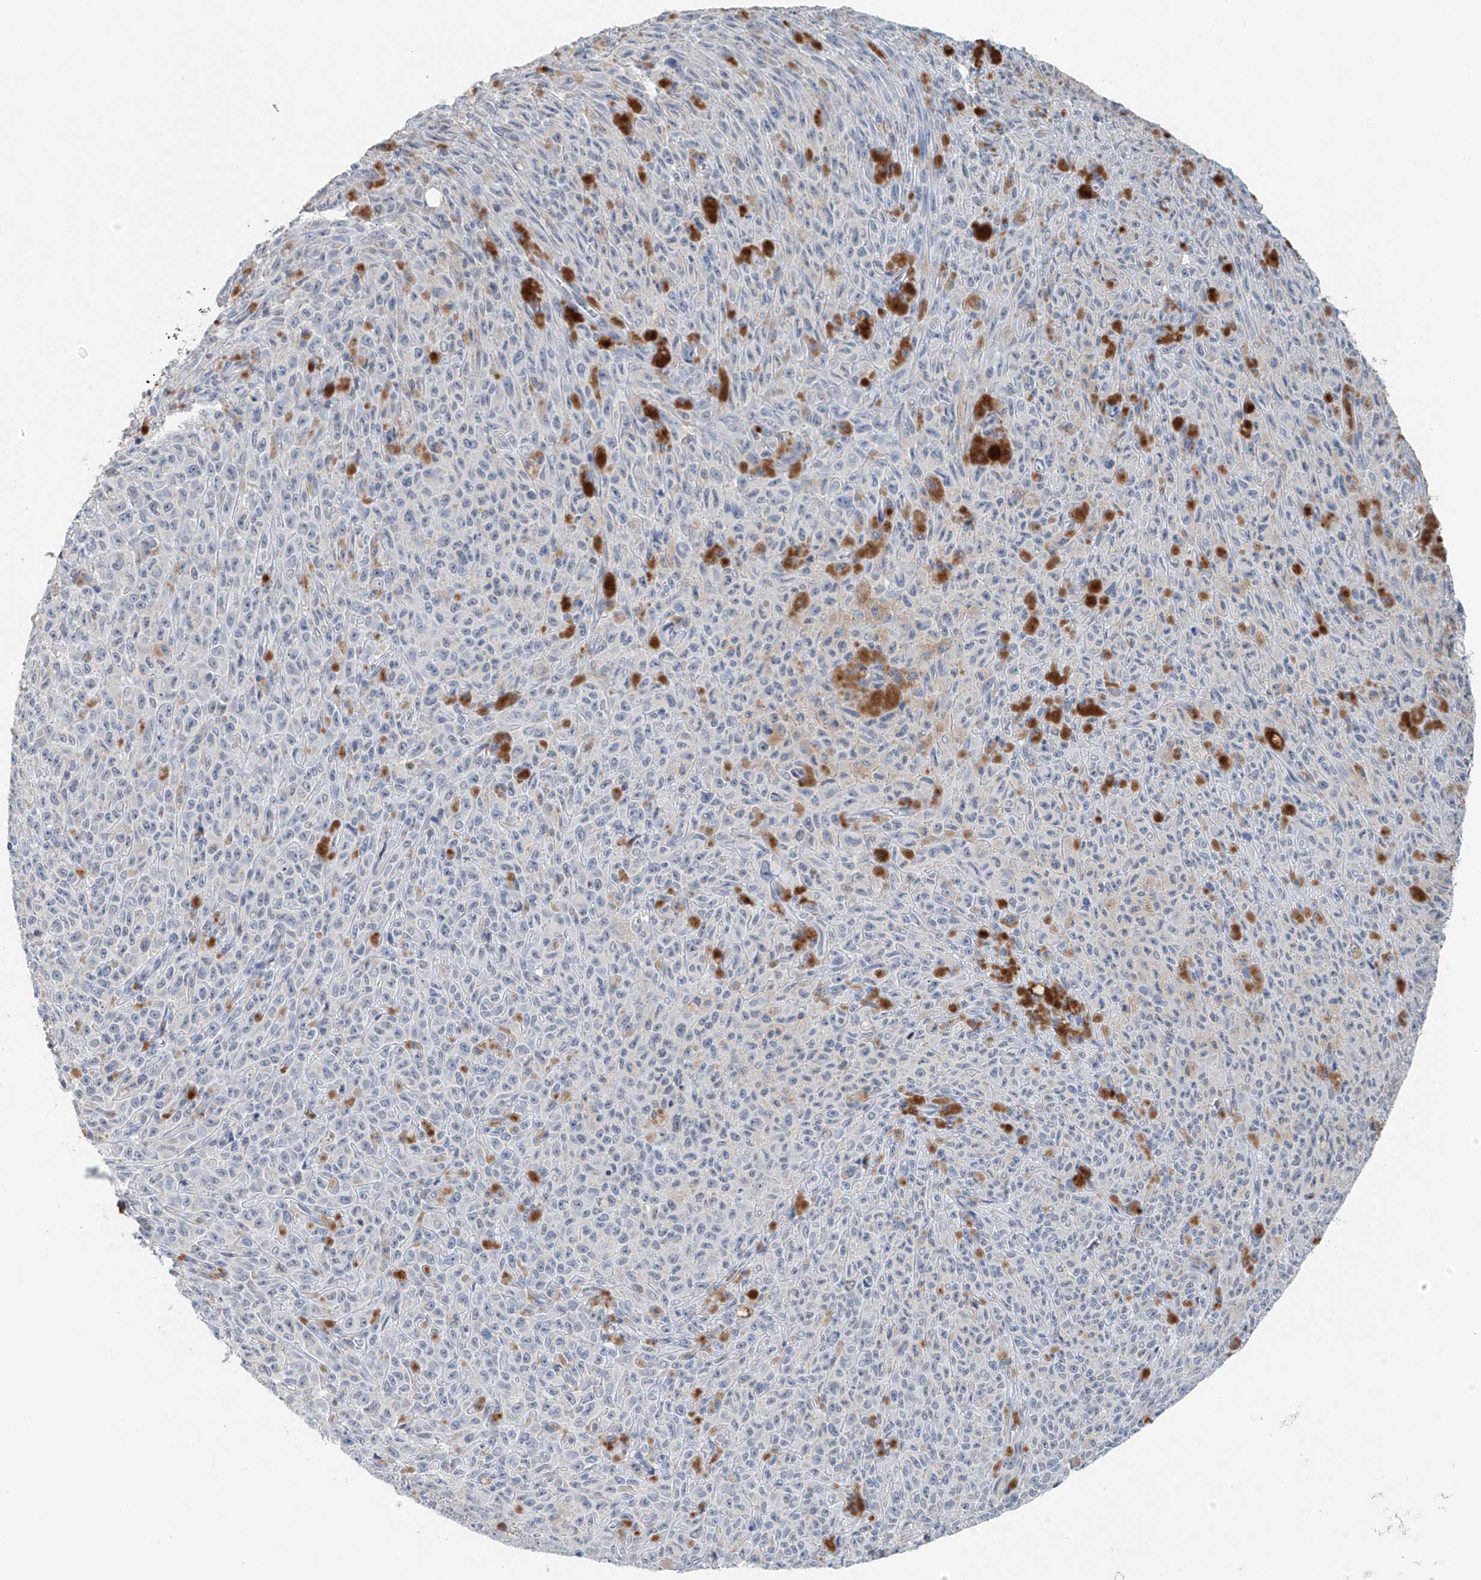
{"staining": {"intensity": "weak", "quantity": "<25%", "location": "cytoplasmic/membranous"}, "tissue": "melanoma", "cell_type": "Tumor cells", "image_type": "cancer", "snomed": [{"axis": "morphology", "description": "Malignant melanoma, NOS"}, {"axis": "topography", "description": "Skin"}], "caption": "Melanoma stained for a protein using immunohistochemistry demonstrates no positivity tumor cells.", "gene": "KLF15", "patient": {"sex": "female", "age": 82}}